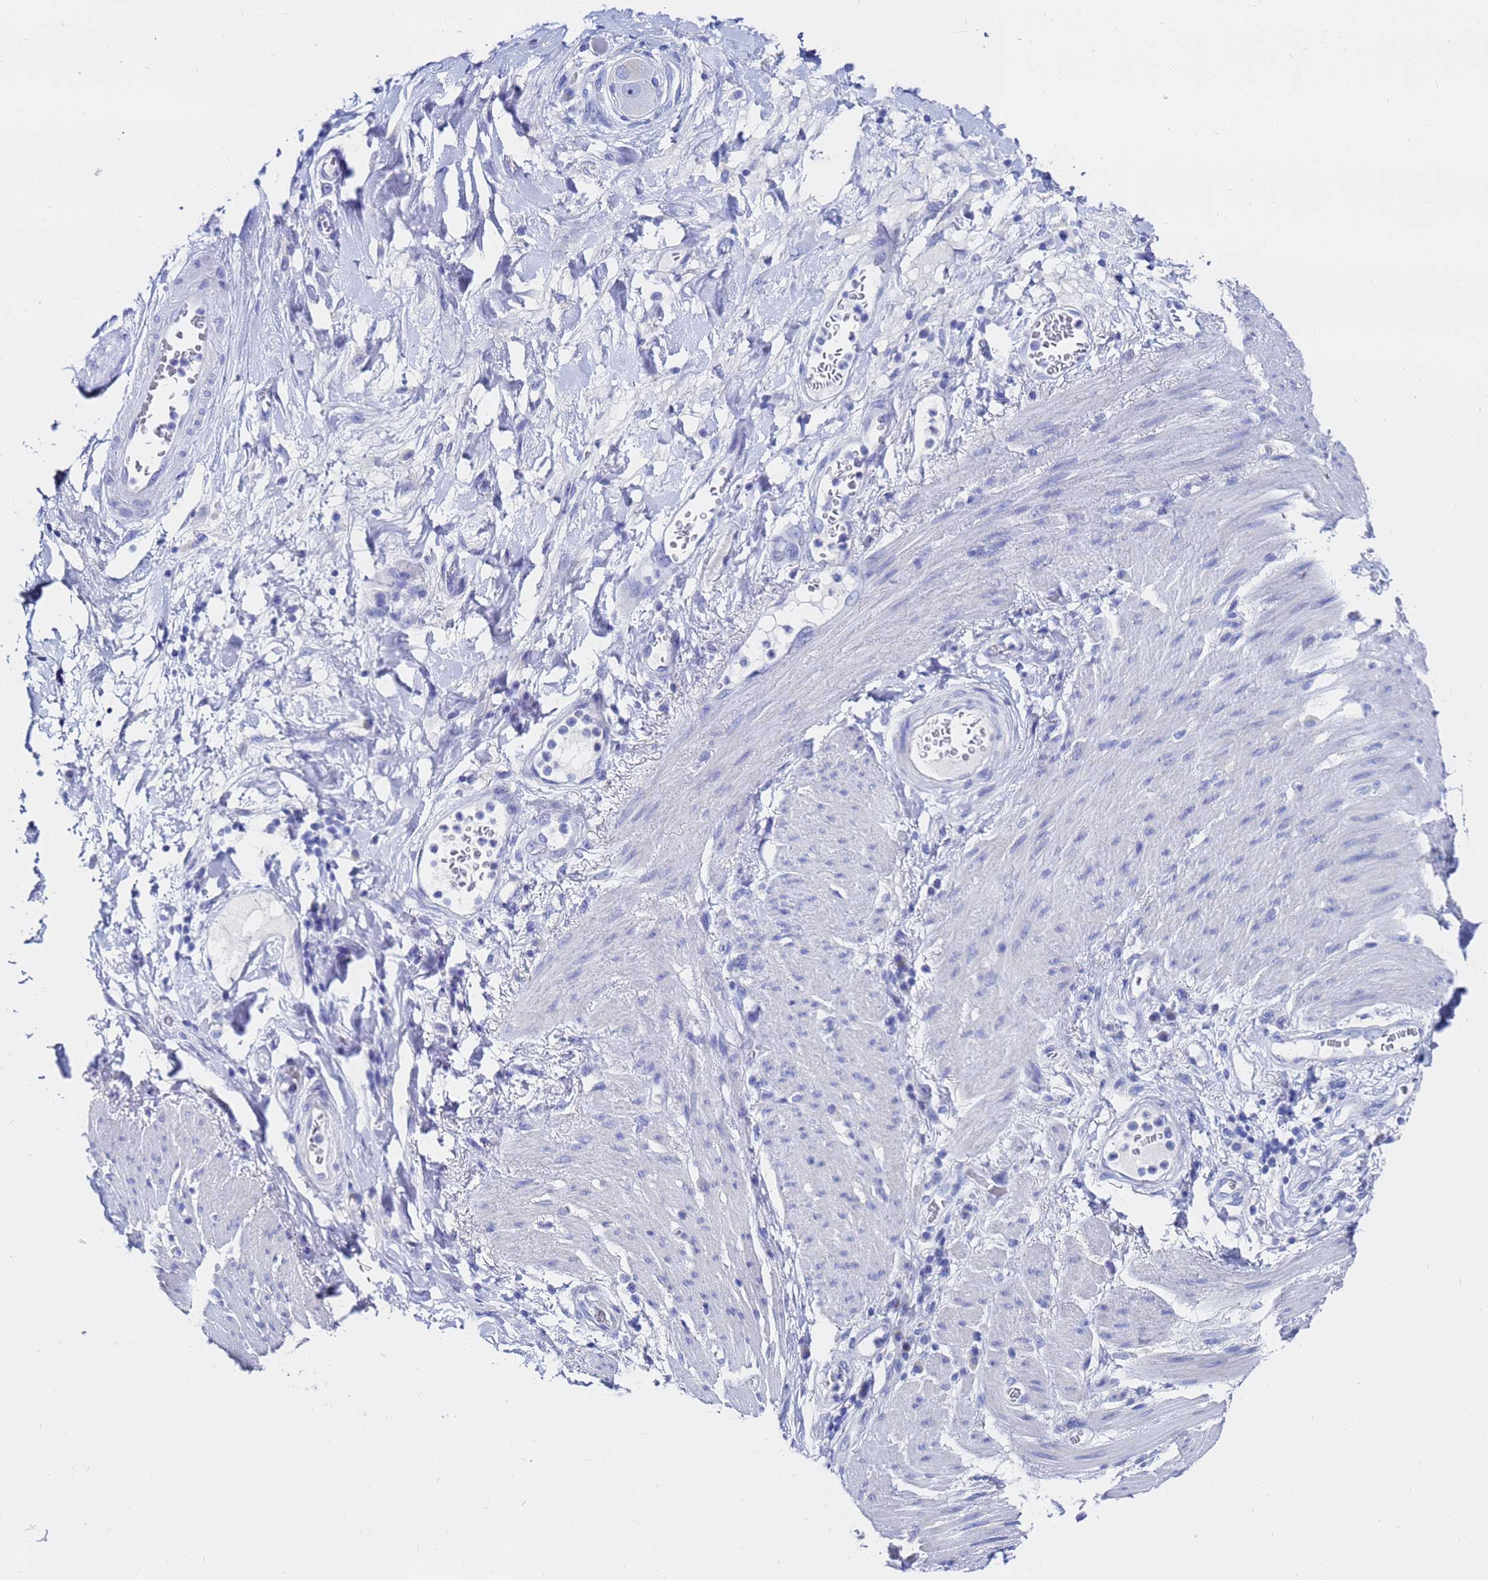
{"staining": {"intensity": "negative", "quantity": "none", "location": "none"}, "tissue": "stomach cancer", "cell_type": "Tumor cells", "image_type": "cancer", "snomed": [{"axis": "morphology", "description": "Adenocarcinoma, NOS"}, {"axis": "topography", "description": "Stomach"}], "caption": "A histopathology image of human adenocarcinoma (stomach) is negative for staining in tumor cells.", "gene": "C2orf72", "patient": {"sex": "female", "age": 73}}